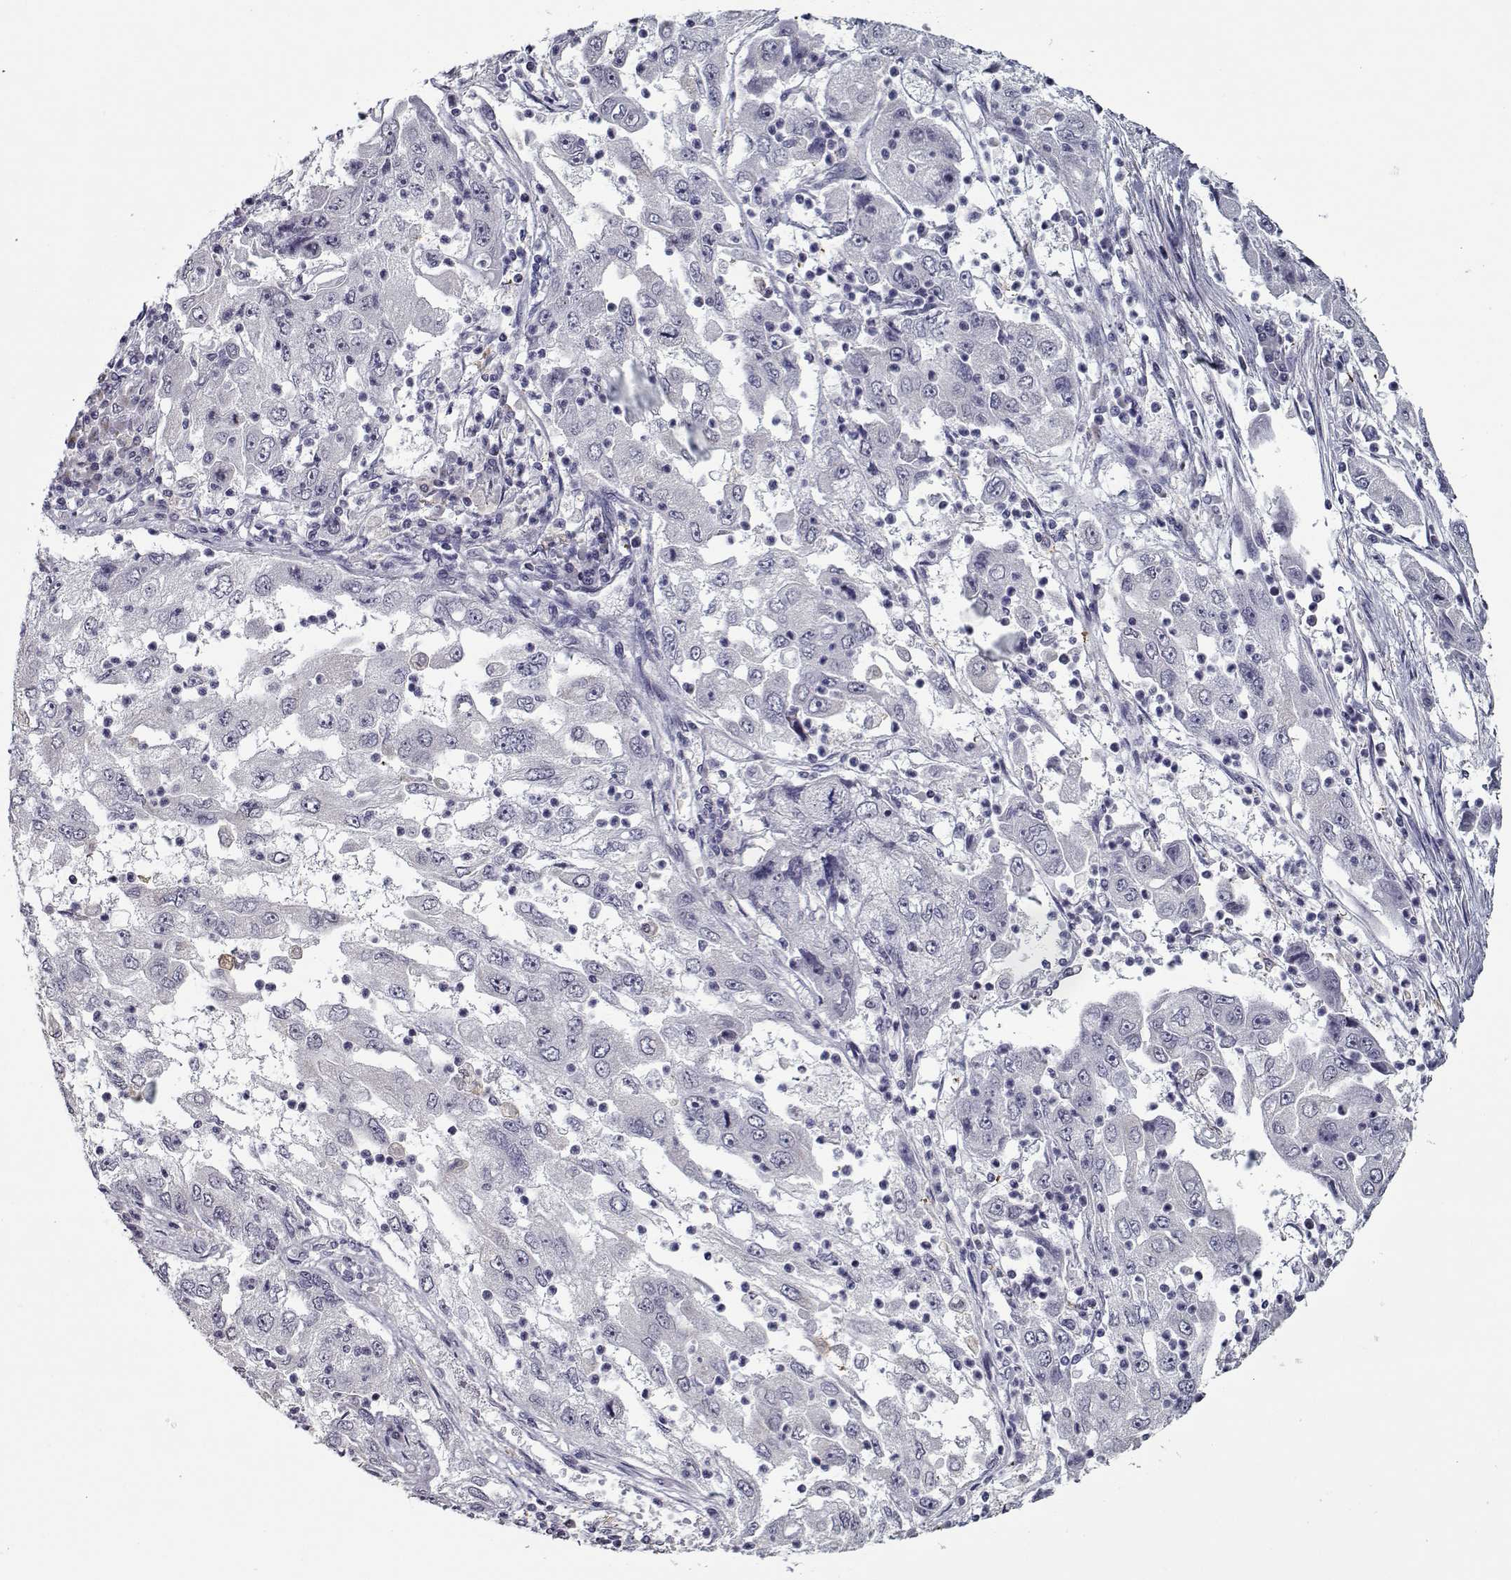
{"staining": {"intensity": "negative", "quantity": "none", "location": "none"}, "tissue": "cervical cancer", "cell_type": "Tumor cells", "image_type": "cancer", "snomed": [{"axis": "morphology", "description": "Squamous cell carcinoma, NOS"}, {"axis": "topography", "description": "Cervix"}], "caption": "Squamous cell carcinoma (cervical) was stained to show a protein in brown. There is no significant expression in tumor cells.", "gene": "SEC16B", "patient": {"sex": "female", "age": 36}}